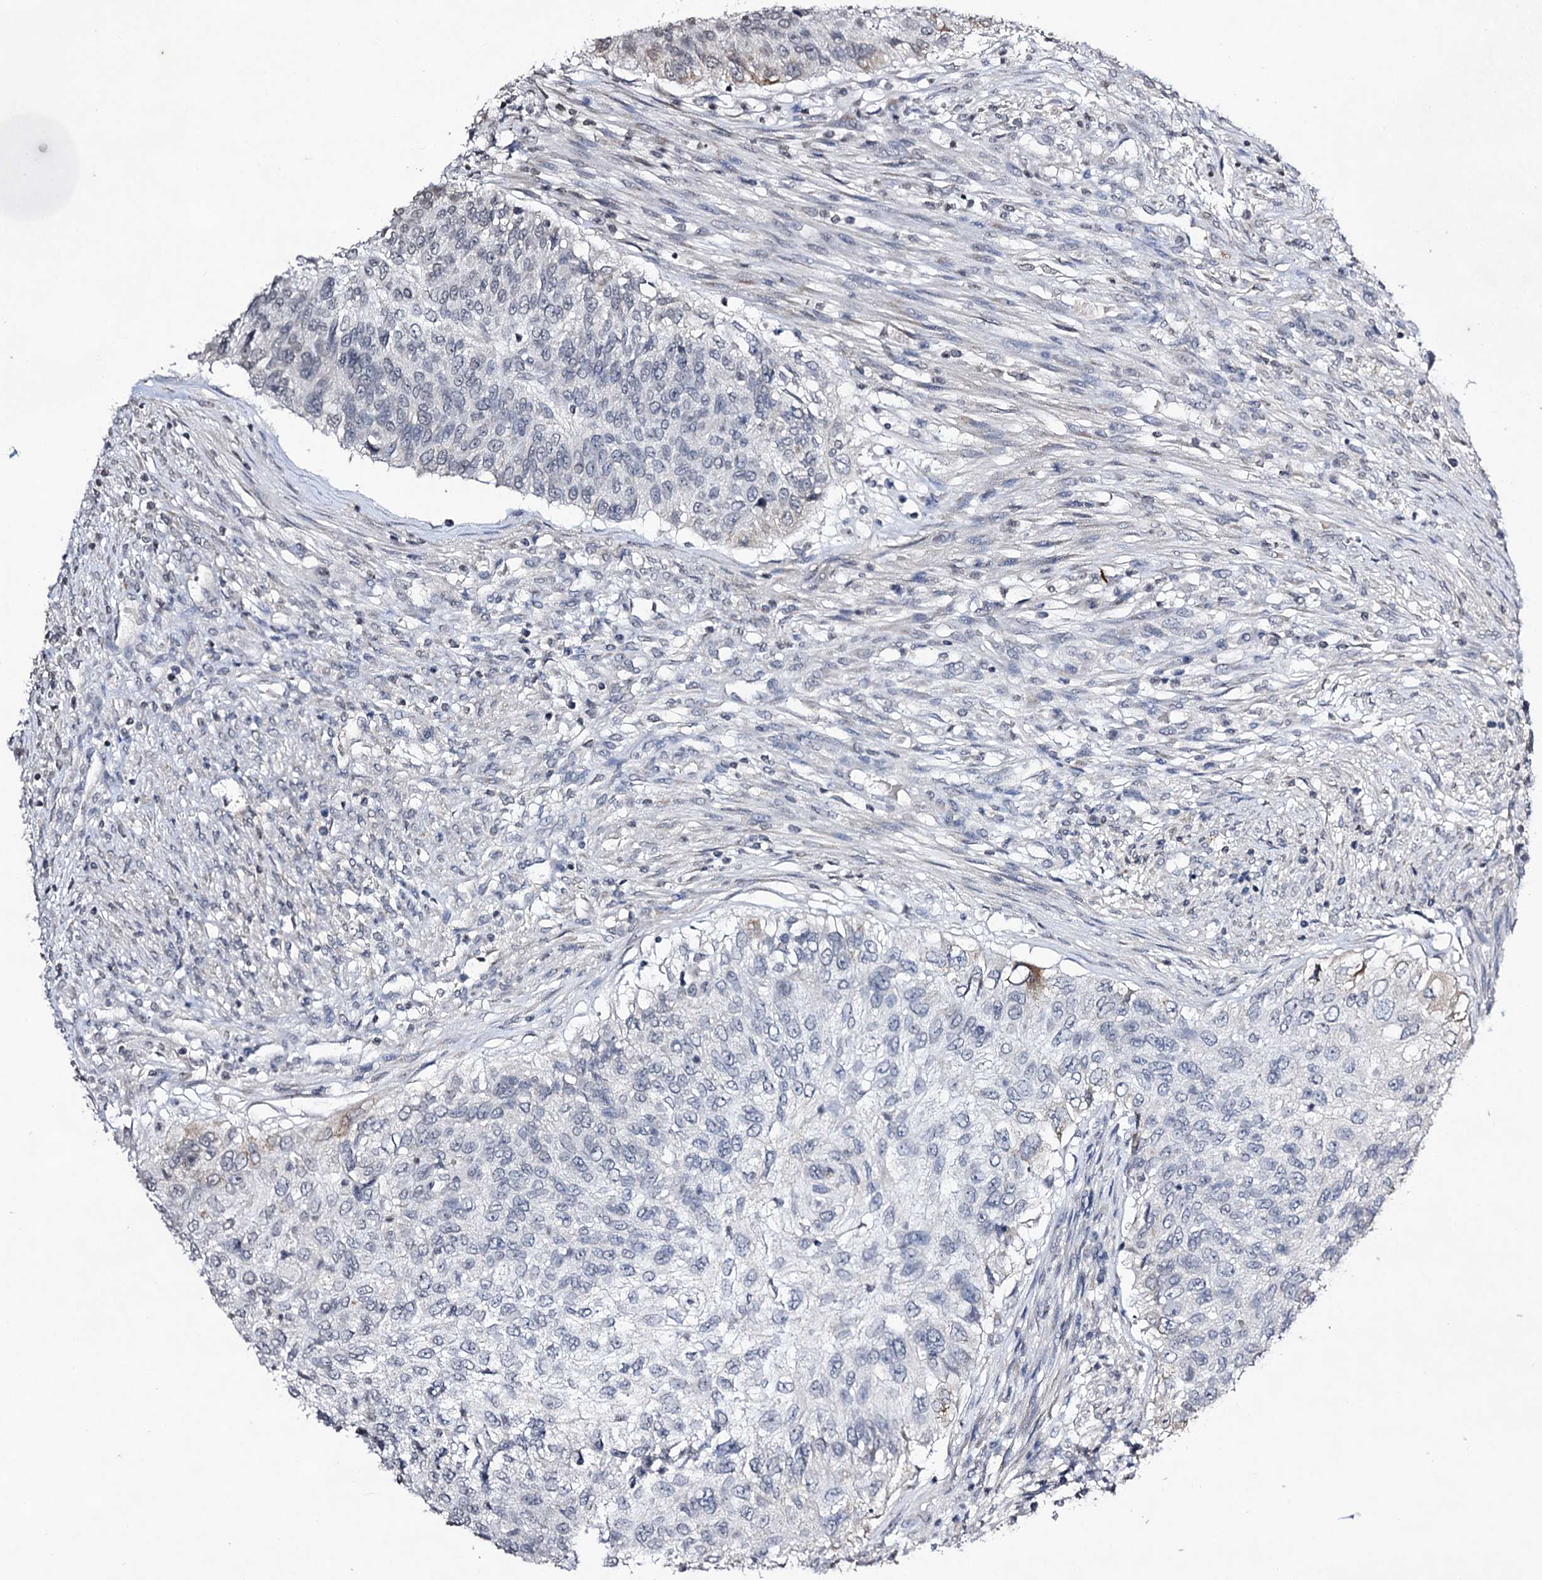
{"staining": {"intensity": "negative", "quantity": "none", "location": "none"}, "tissue": "urothelial cancer", "cell_type": "Tumor cells", "image_type": "cancer", "snomed": [{"axis": "morphology", "description": "Urothelial carcinoma, High grade"}, {"axis": "topography", "description": "Urinary bladder"}], "caption": "This is a photomicrograph of immunohistochemistry (IHC) staining of urothelial cancer, which shows no expression in tumor cells.", "gene": "PLIN1", "patient": {"sex": "female", "age": 60}}